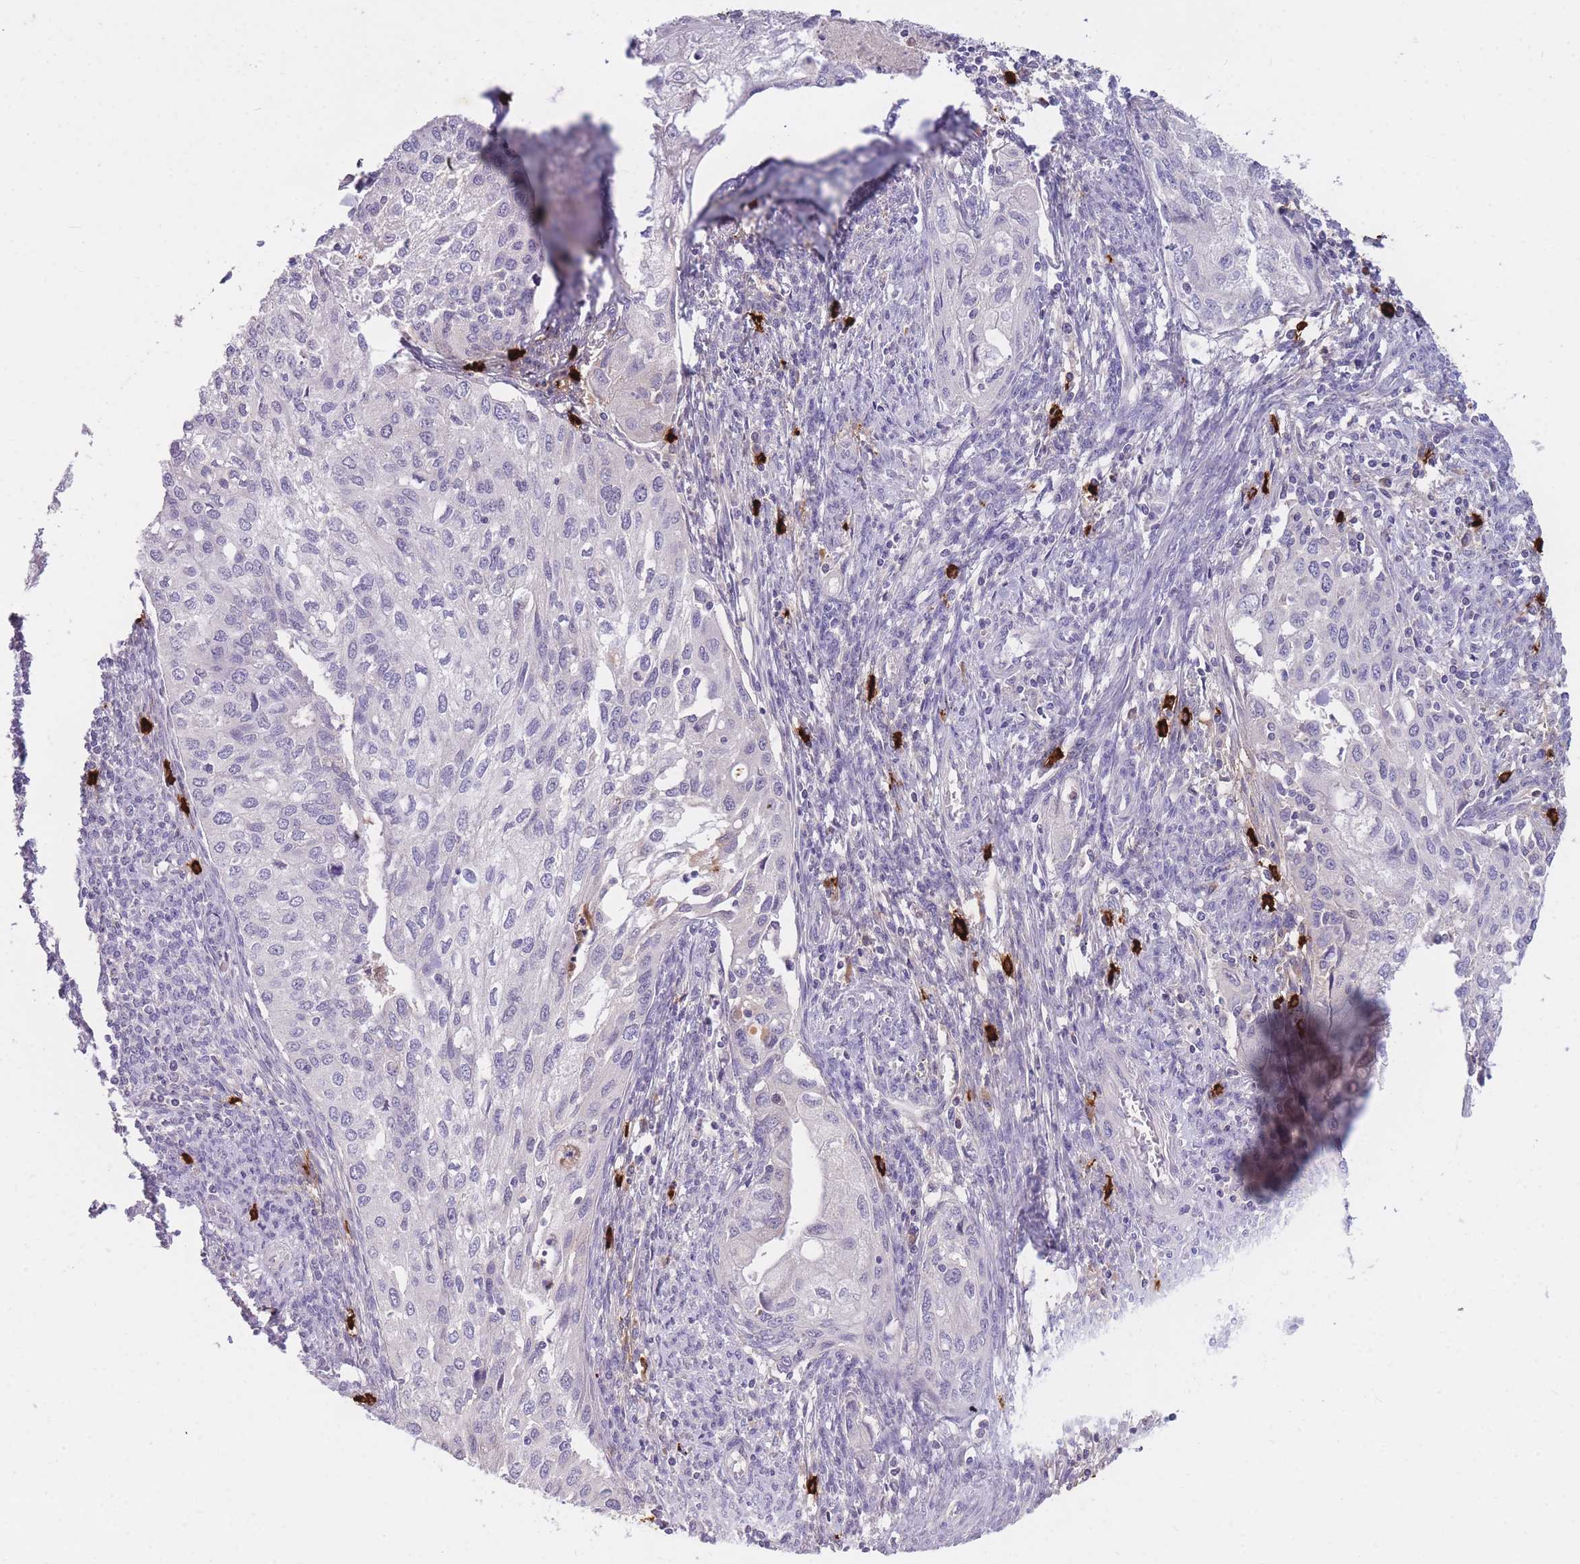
{"staining": {"intensity": "negative", "quantity": "none", "location": "none"}, "tissue": "cervical cancer", "cell_type": "Tumor cells", "image_type": "cancer", "snomed": [{"axis": "morphology", "description": "Squamous cell carcinoma, NOS"}, {"axis": "topography", "description": "Cervix"}], "caption": "Cervical cancer (squamous cell carcinoma) was stained to show a protein in brown. There is no significant staining in tumor cells.", "gene": "TPSD1", "patient": {"sex": "female", "age": 67}}